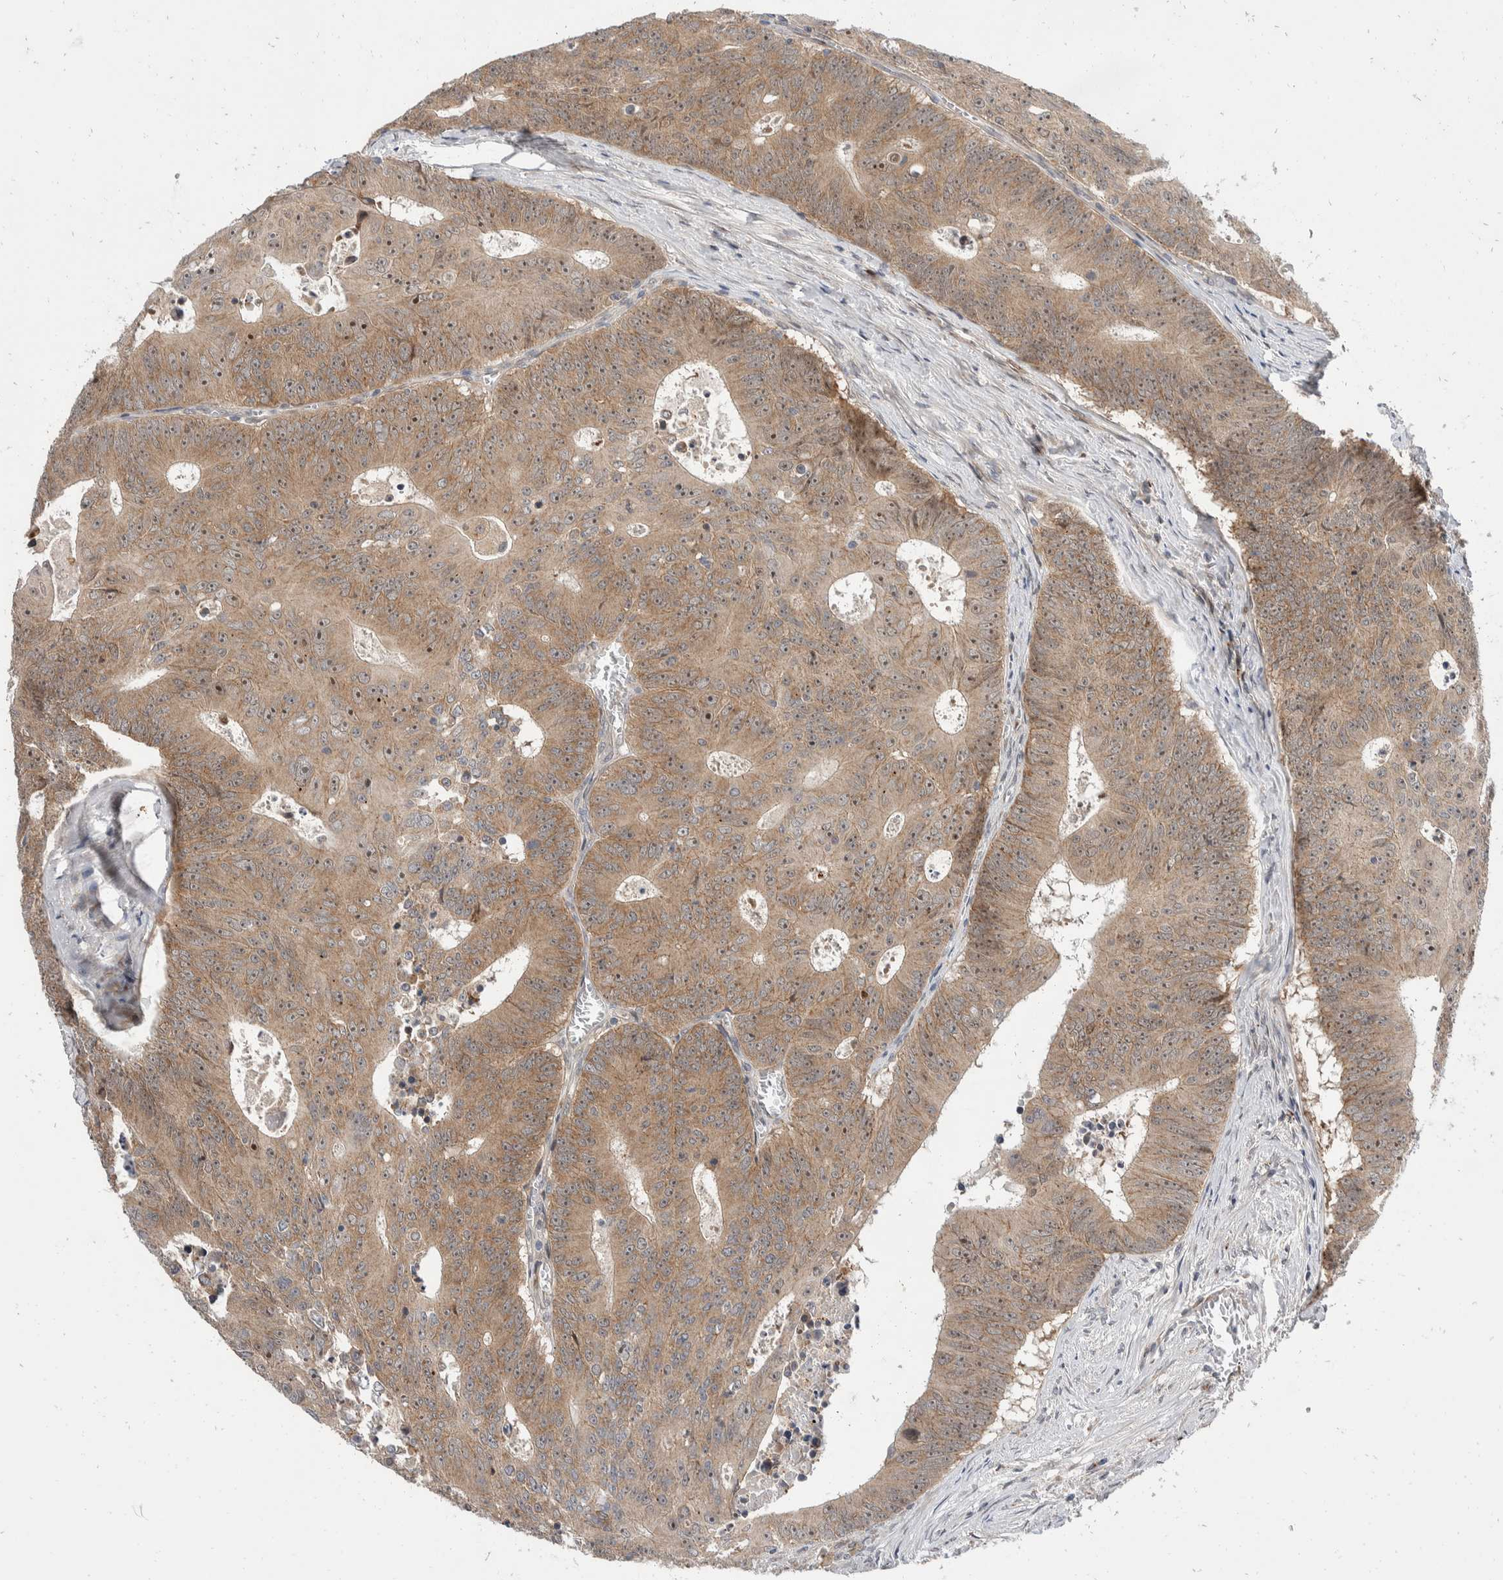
{"staining": {"intensity": "weak", "quantity": ">75%", "location": "cytoplasmic/membranous,nuclear"}, "tissue": "colorectal cancer", "cell_type": "Tumor cells", "image_type": "cancer", "snomed": [{"axis": "morphology", "description": "Adenocarcinoma, NOS"}, {"axis": "topography", "description": "Colon"}], "caption": "Weak cytoplasmic/membranous and nuclear expression for a protein is identified in approximately >75% of tumor cells of adenocarcinoma (colorectal) using immunohistochemistry.", "gene": "ZNF703", "patient": {"sex": "male", "age": 87}}